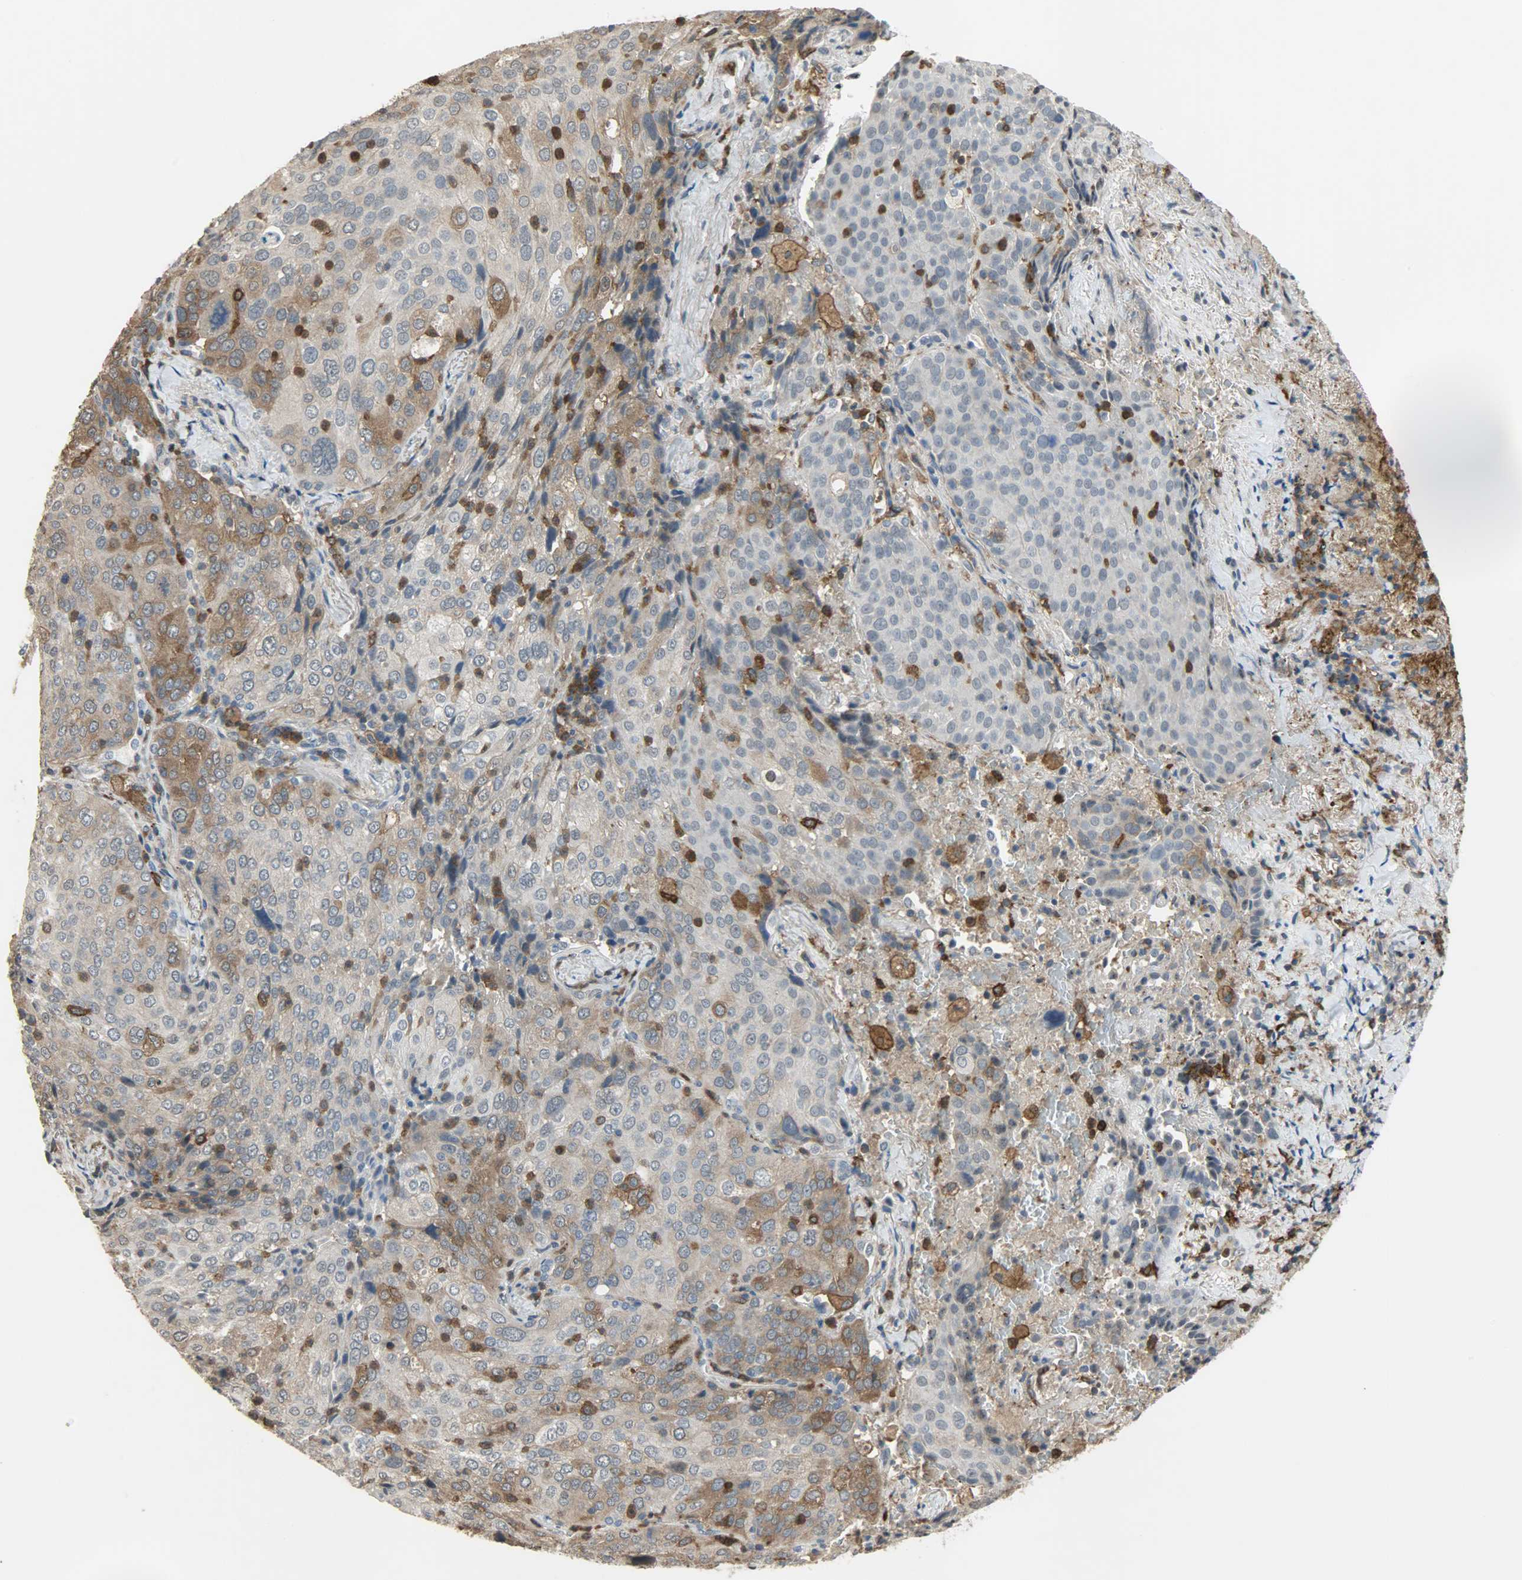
{"staining": {"intensity": "weak", "quantity": "25%-75%", "location": "cytoplasmic/membranous"}, "tissue": "lung cancer", "cell_type": "Tumor cells", "image_type": "cancer", "snomed": [{"axis": "morphology", "description": "Squamous cell carcinoma, NOS"}, {"axis": "topography", "description": "Lung"}], "caption": "Lung cancer (squamous cell carcinoma) stained with a brown dye displays weak cytoplasmic/membranous positive expression in about 25%-75% of tumor cells.", "gene": "SKAP2", "patient": {"sex": "male", "age": 54}}